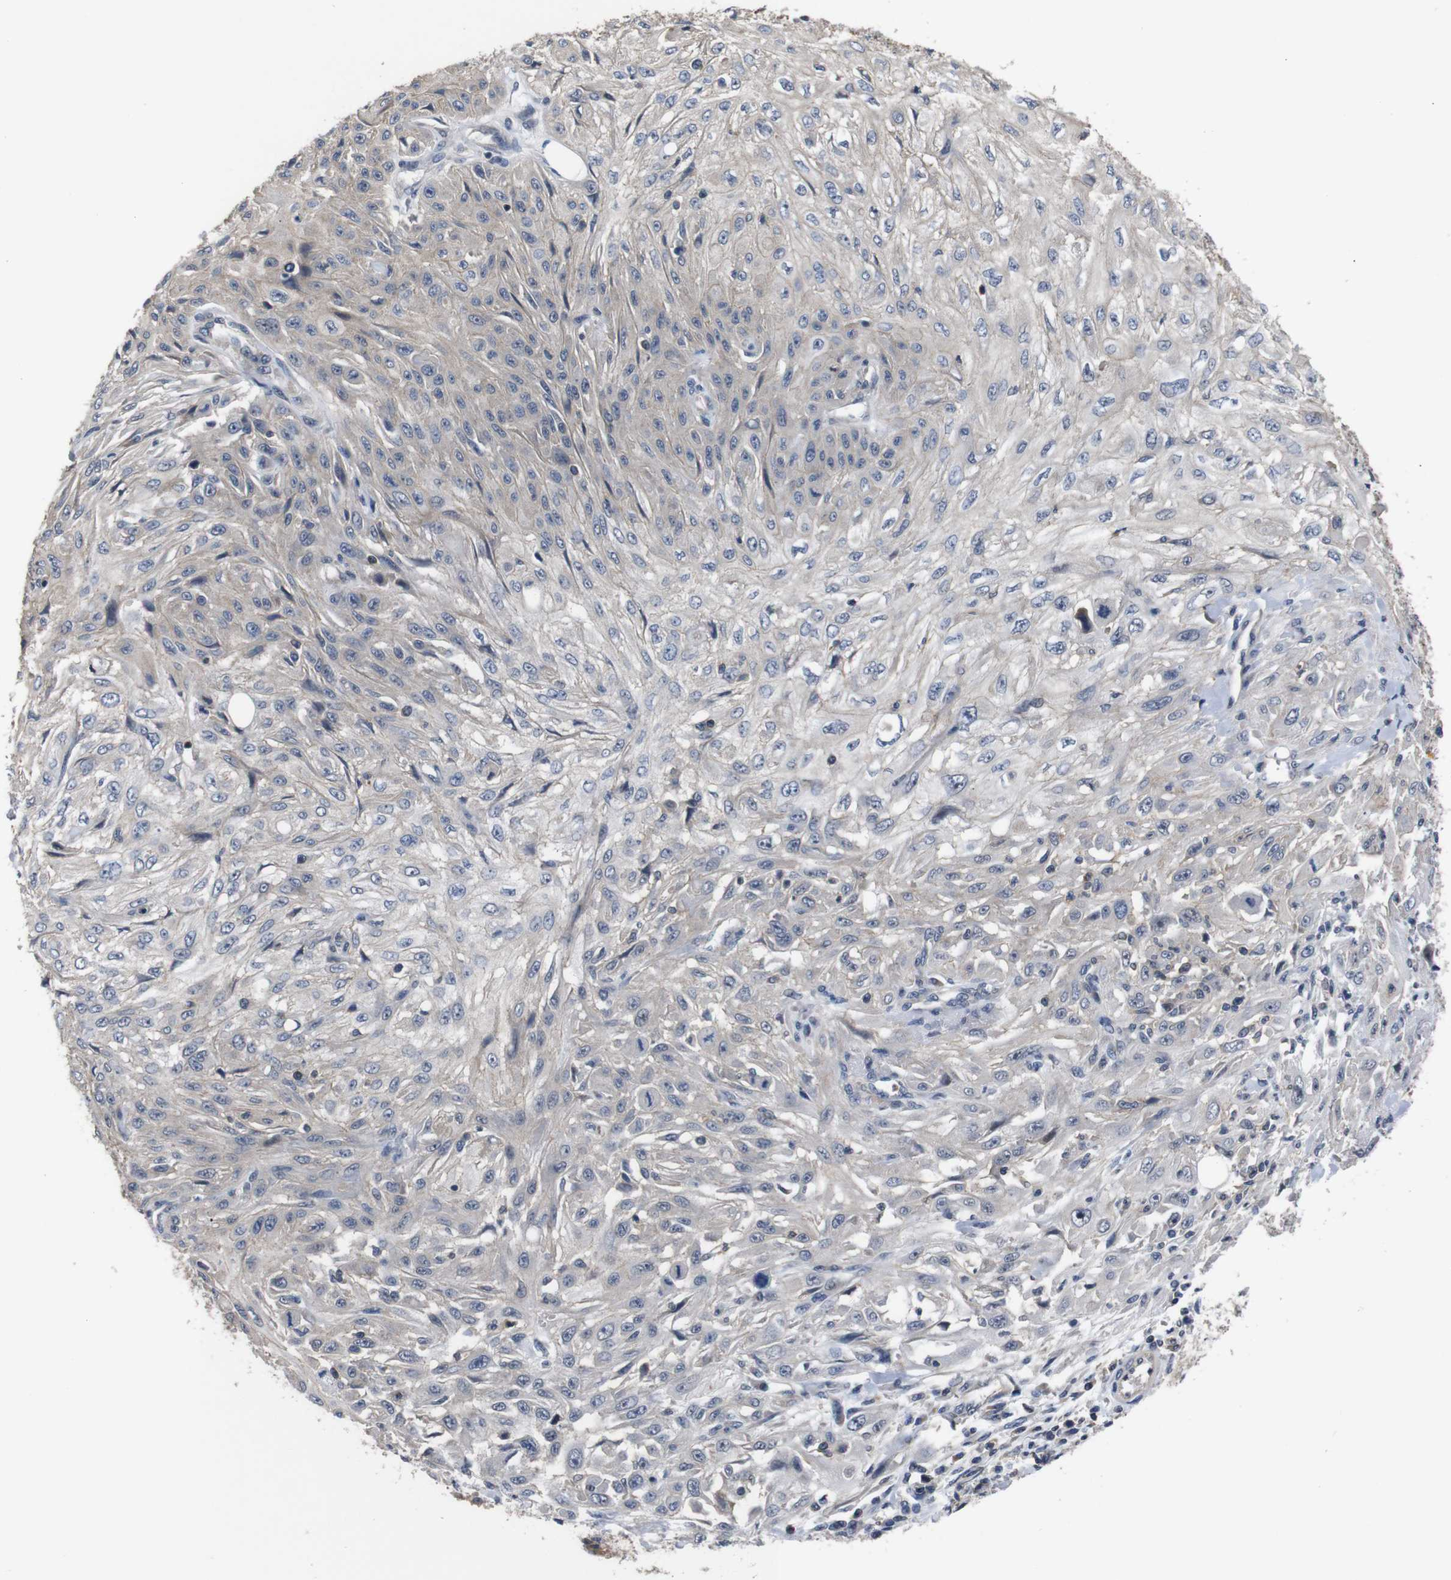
{"staining": {"intensity": "weak", "quantity": "<25%", "location": "cytoplasmic/membranous"}, "tissue": "skin cancer", "cell_type": "Tumor cells", "image_type": "cancer", "snomed": [{"axis": "morphology", "description": "Squamous cell carcinoma, NOS"}, {"axis": "topography", "description": "Skin"}], "caption": "Immunohistochemical staining of human skin squamous cell carcinoma exhibits no significant staining in tumor cells.", "gene": "BRWD3", "patient": {"sex": "male", "age": 75}}